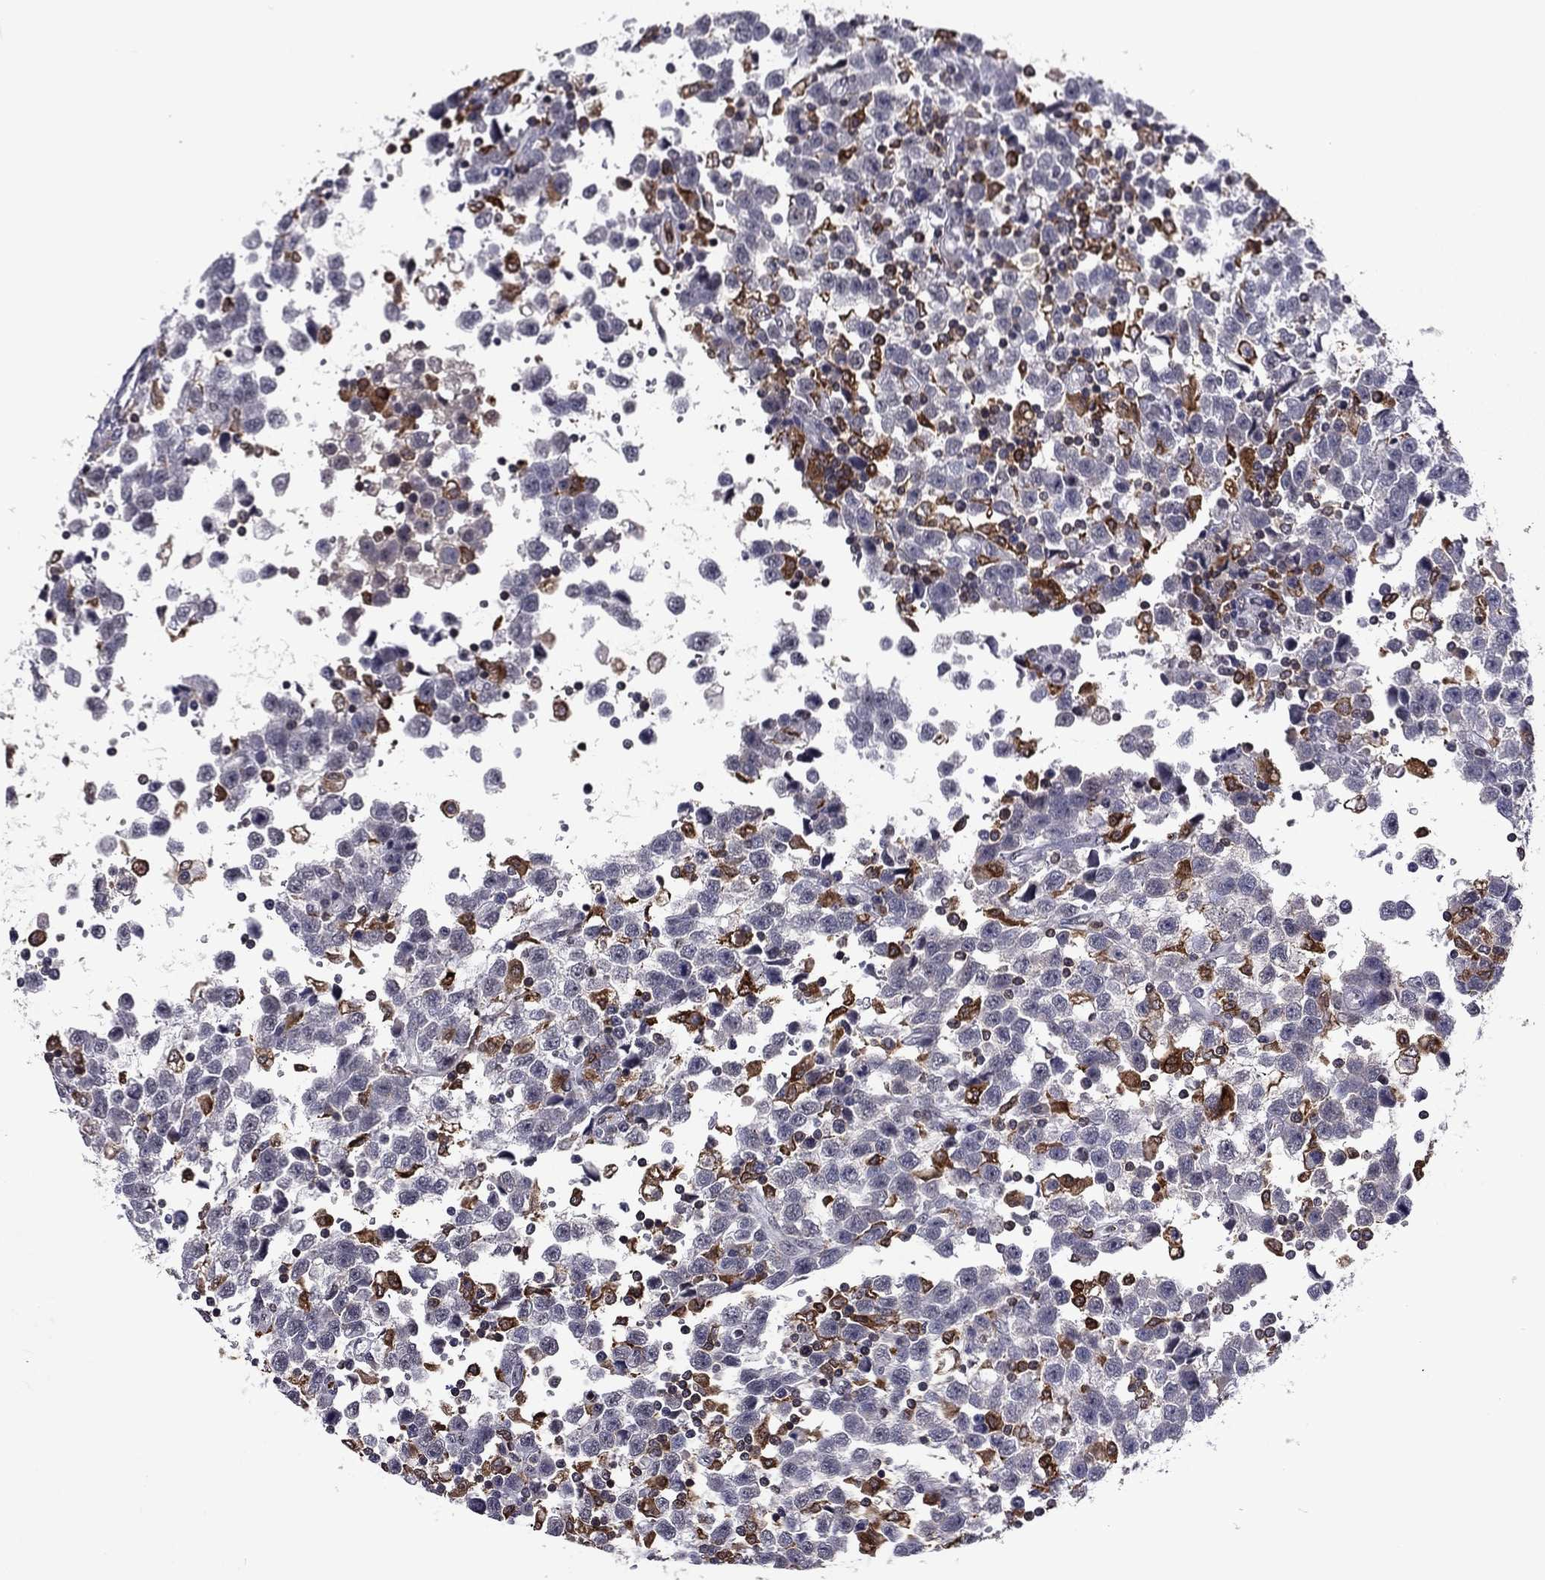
{"staining": {"intensity": "negative", "quantity": "none", "location": "none"}, "tissue": "testis cancer", "cell_type": "Tumor cells", "image_type": "cancer", "snomed": [{"axis": "morphology", "description": "Seminoma, NOS"}, {"axis": "topography", "description": "Testis"}], "caption": "The immunohistochemistry histopathology image has no significant expression in tumor cells of seminoma (testis) tissue.", "gene": "PLCB2", "patient": {"sex": "male", "age": 34}}